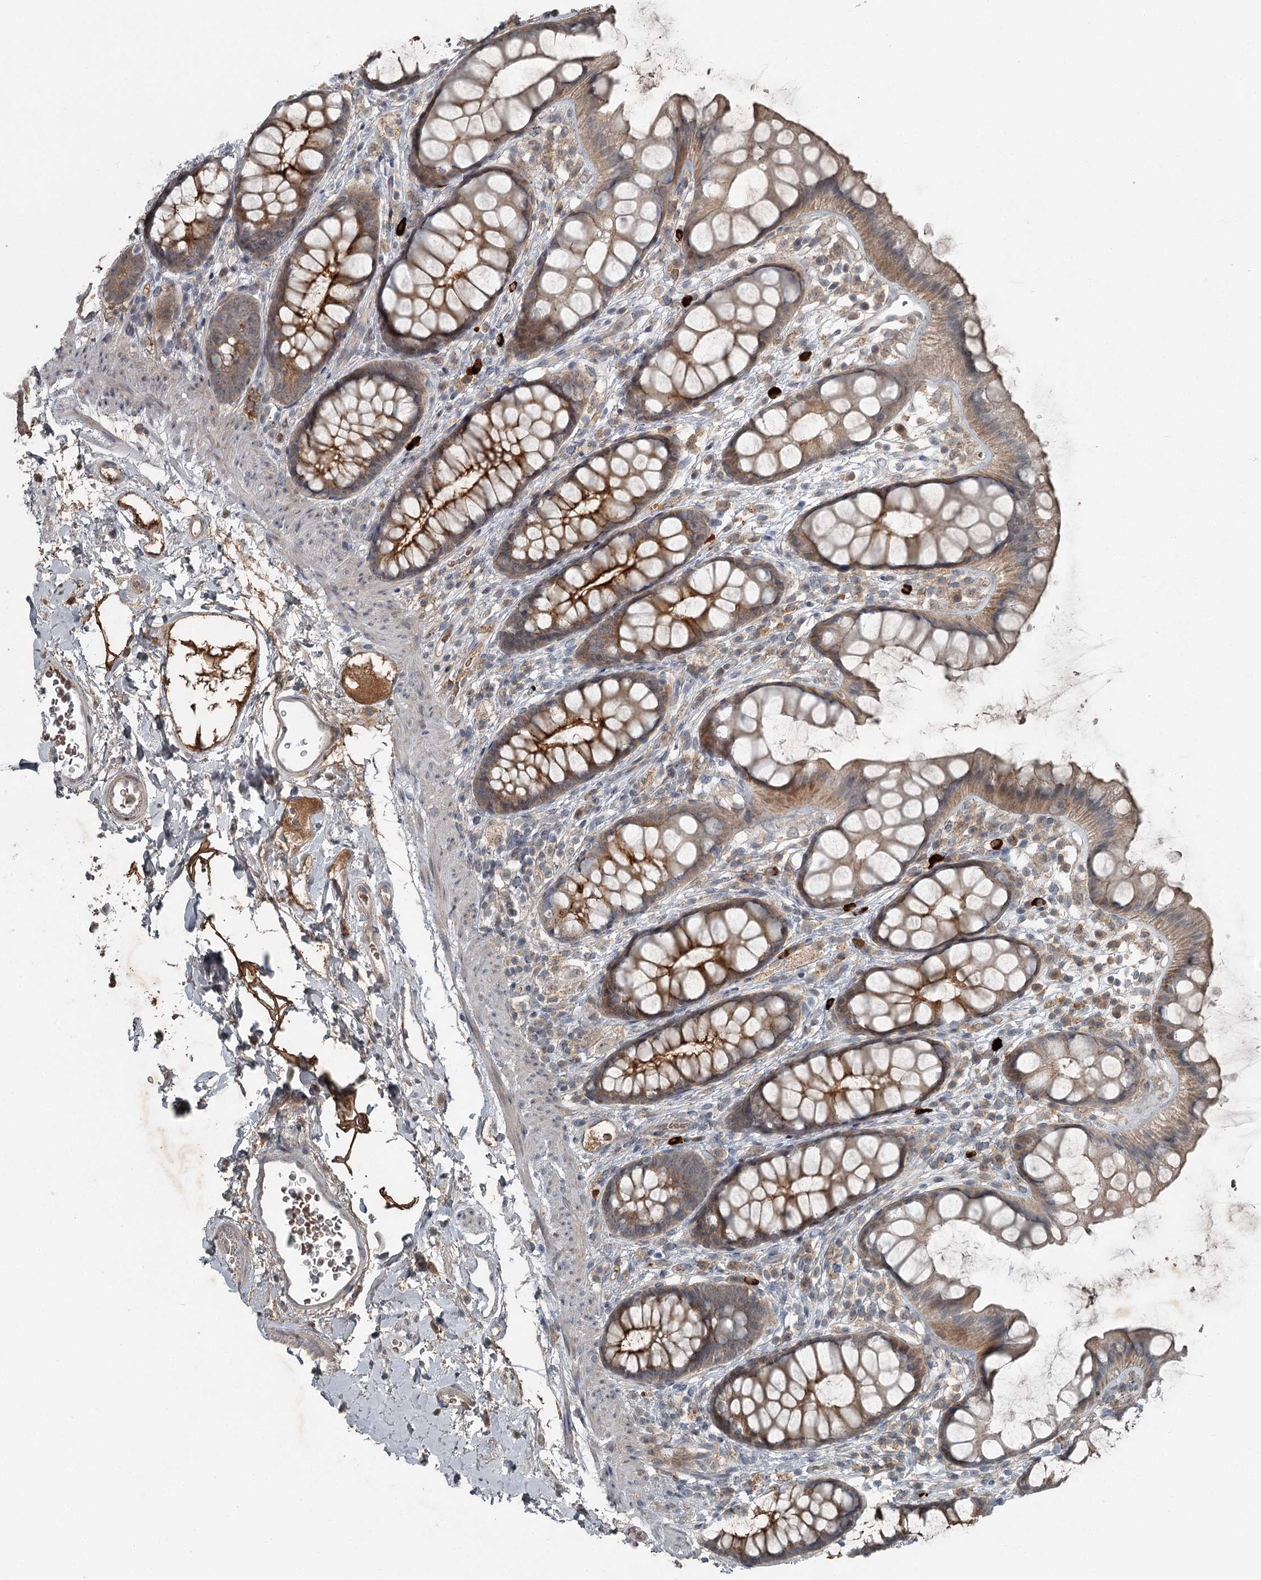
{"staining": {"intensity": "moderate", "quantity": "25%-75%", "location": "cytoplasmic/membranous"}, "tissue": "rectum", "cell_type": "Glandular cells", "image_type": "normal", "snomed": [{"axis": "morphology", "description": "Normal tissue, NOS"}, {"axis": "topography", "description": "Rectum"}], "caption": "Protein expression analysis of unremarkable rectum exhibits moderate cytoplasmic/membranous expression in approximately 25%-75% of glandular cells.", "gene": "SLC39A8", "patient": {"sex": "female", "age": 65}}